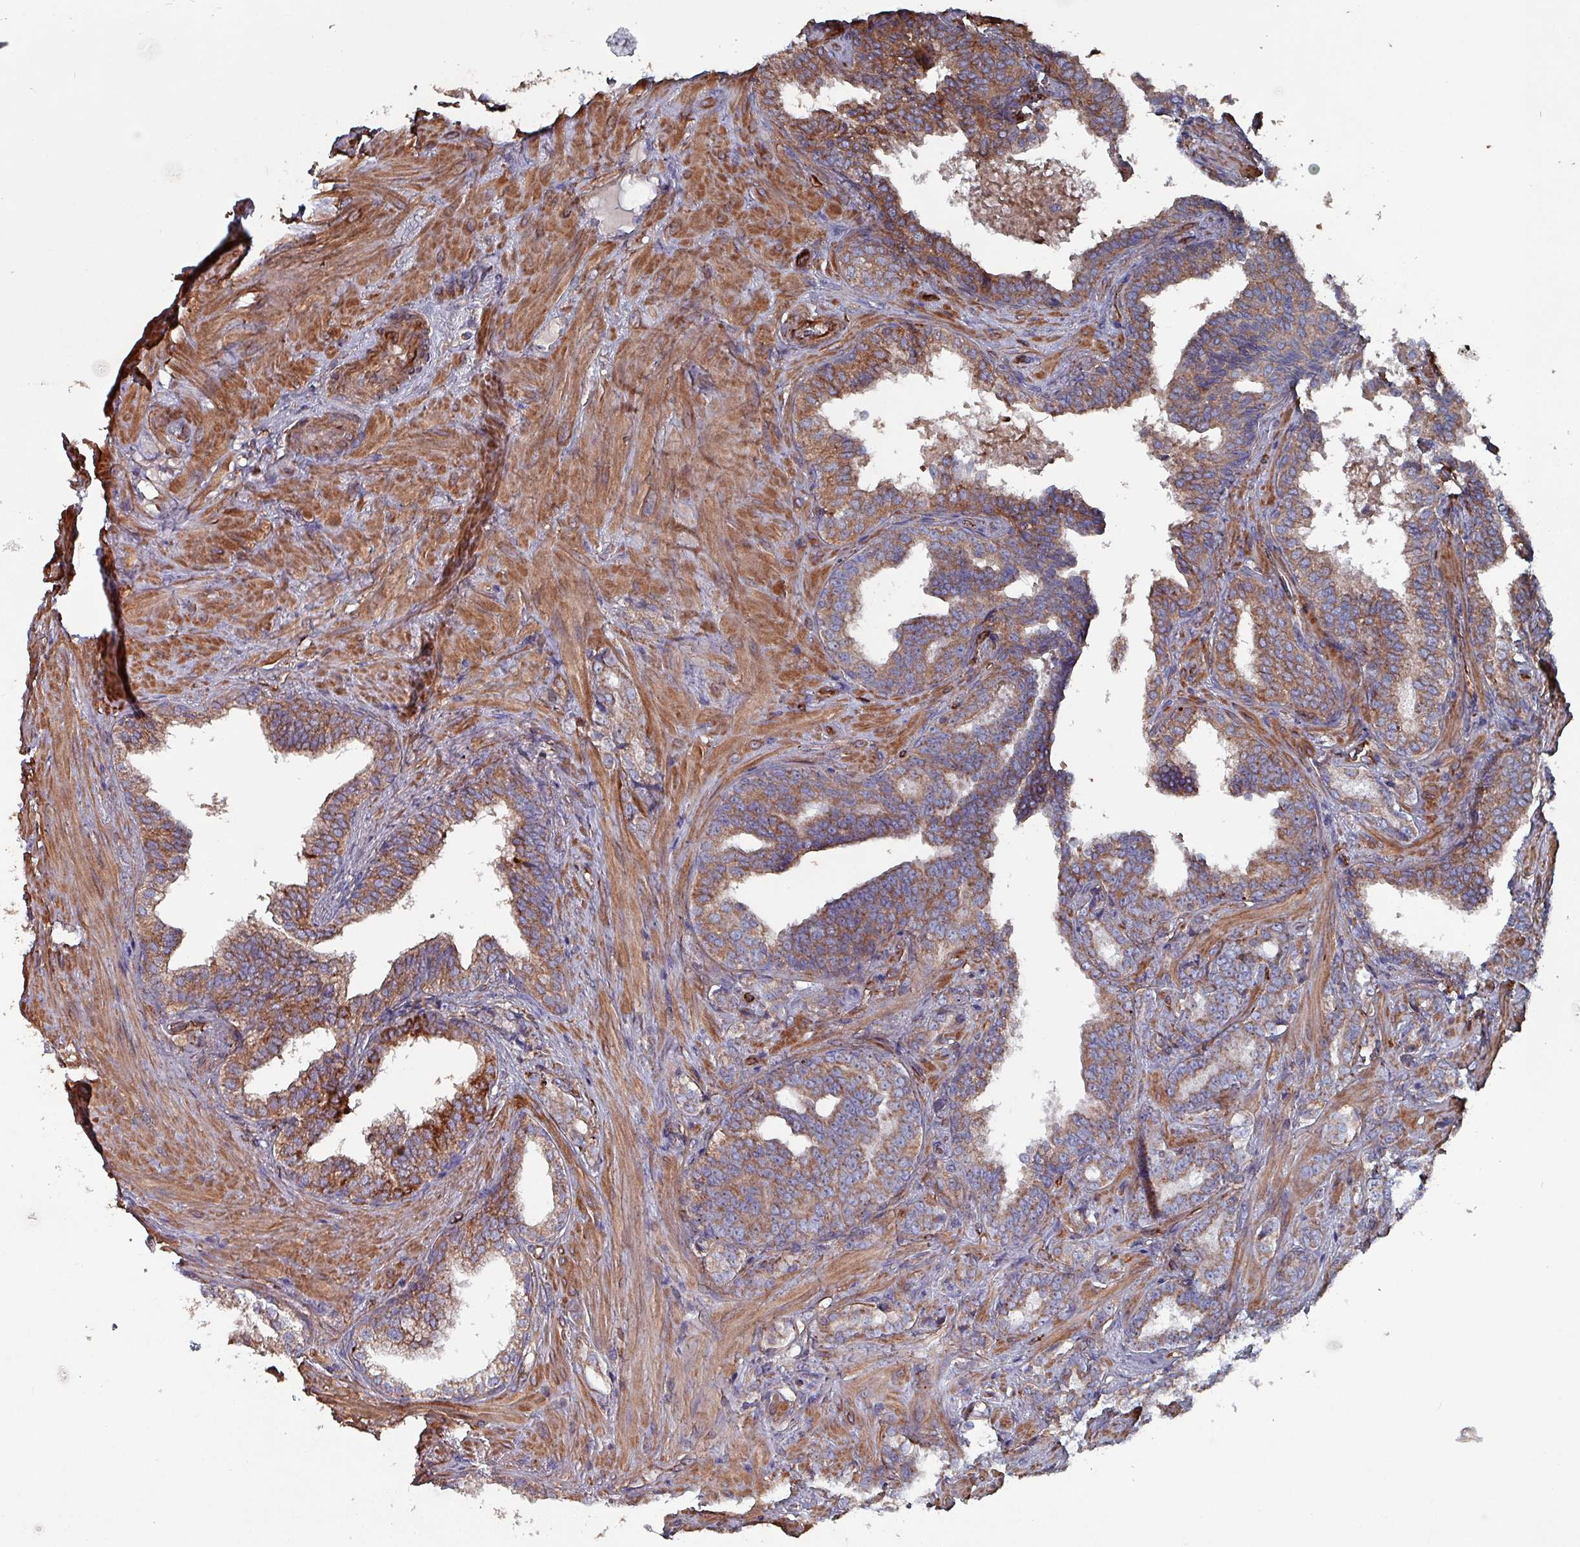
{"staining": {"intensity": "weak", "quantity": "25%-75%", "location": "cytoplasmic/membranous"}, "tissue": "prostate cancer", "cell_type": "Tumor cells", "image_type": "cancer", "snomed": [{"axis": "morphology", "description": "Adenocarcinoma, High grade"}, {"axis": "topography", "description": "Prostate and seminal vesicle, NOS"}], "caption": "Immunohistochemical staining of prostate cancer reveals low levels of weak cytoplasmic/membranous protein positivity in approximately 25%-75% of tumor cells.", "gene": "ANO10", "patient": {"sex": "male", "age": 67}}